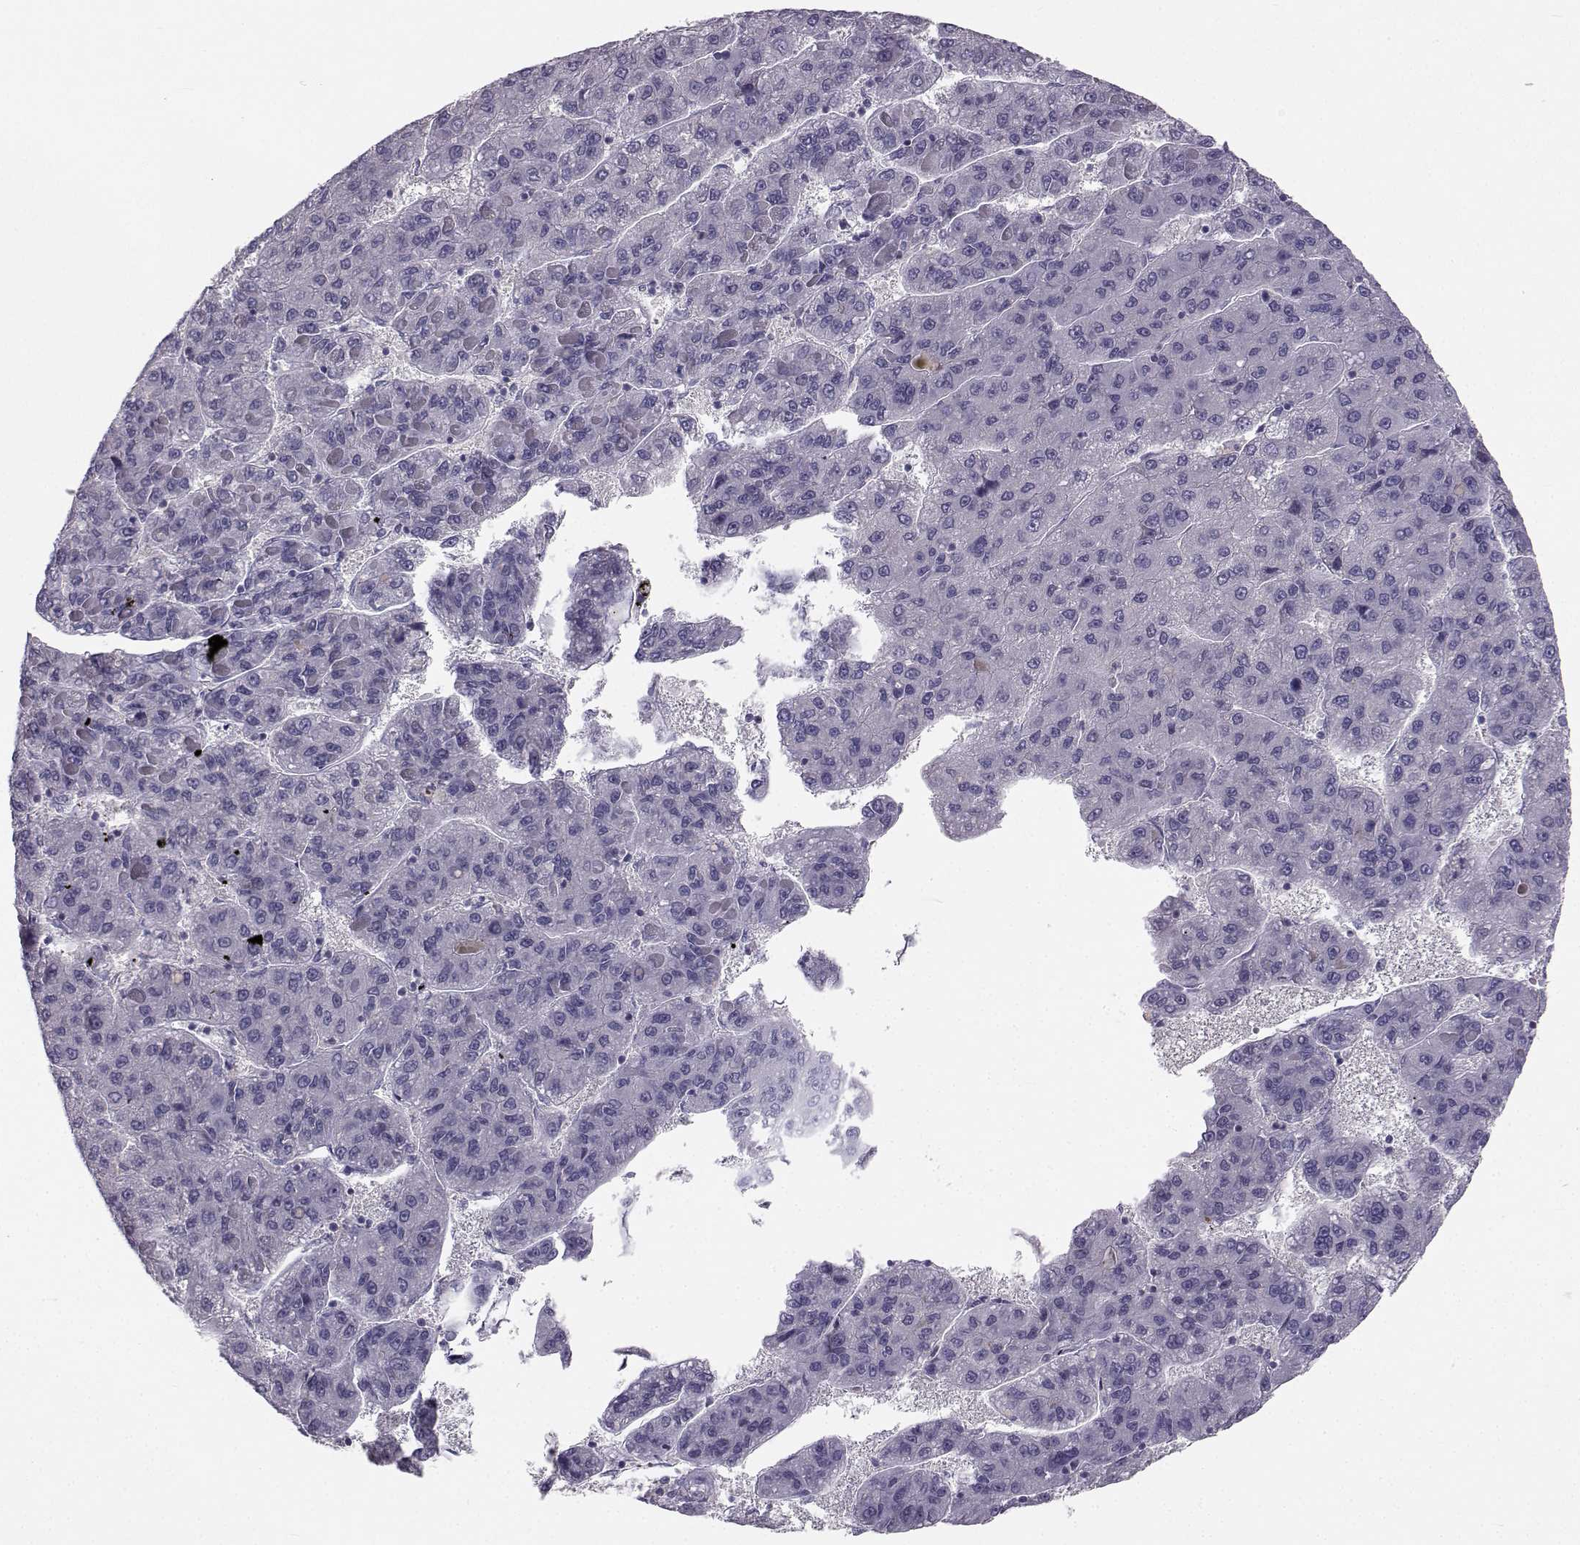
{"staining": {"intensity": "negative", "quantity": "none", "location": "none"}, "tissue": "liver cancer", "cell_type": "Tumor cells", "image_type": "cancer", "snomed": [{"axis": "morphology", "description": "Carcinoma, Hepatocellular, NOS"}, {"axis": "topography", "description": "Liver"}], "caption": "Human liver cancer (hepatocellular carcinoma) stained for a protein using IHC reveals no positivity in tumor cells.", "gene": "MROH7", "patient": {"sex": "female", "age": 82}}